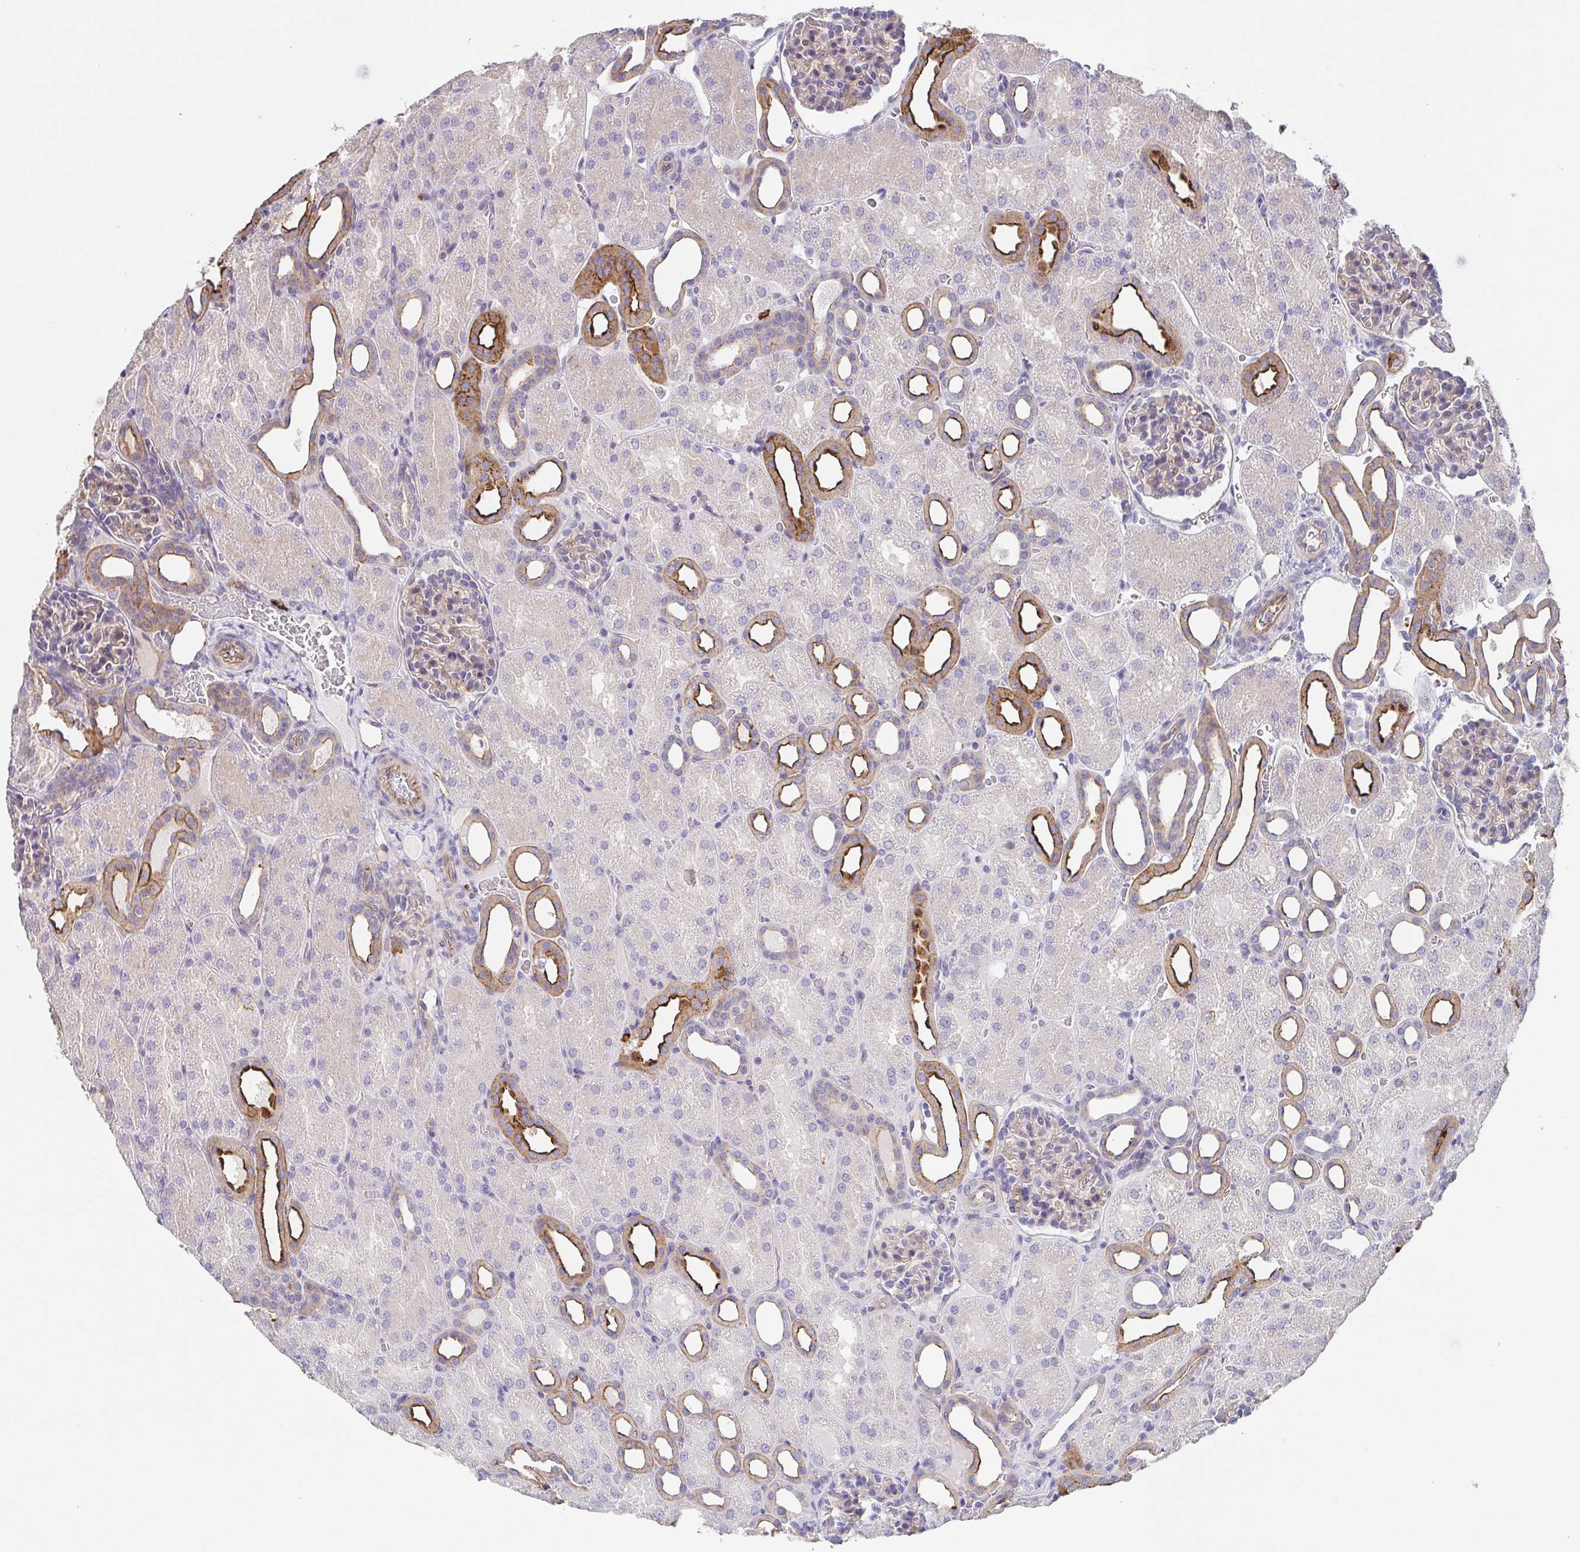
{"staining": {"intensity": "negative", "quantity": "none", "location": "none"}, "tissue": "kidney", "cell_type": "Cells in glomeruli", "image_type": "normal", "snomed": [{"axis": "morphology", "description": "Normal tissue, NOS"}, {"axis": "topography", "description": "Kidney"}], "caption": "Cells in glomeruli are negative for brown protein staining in normal kidney.", "gene": "DBN1", "patient": {"sex": "male", "age": 2}}